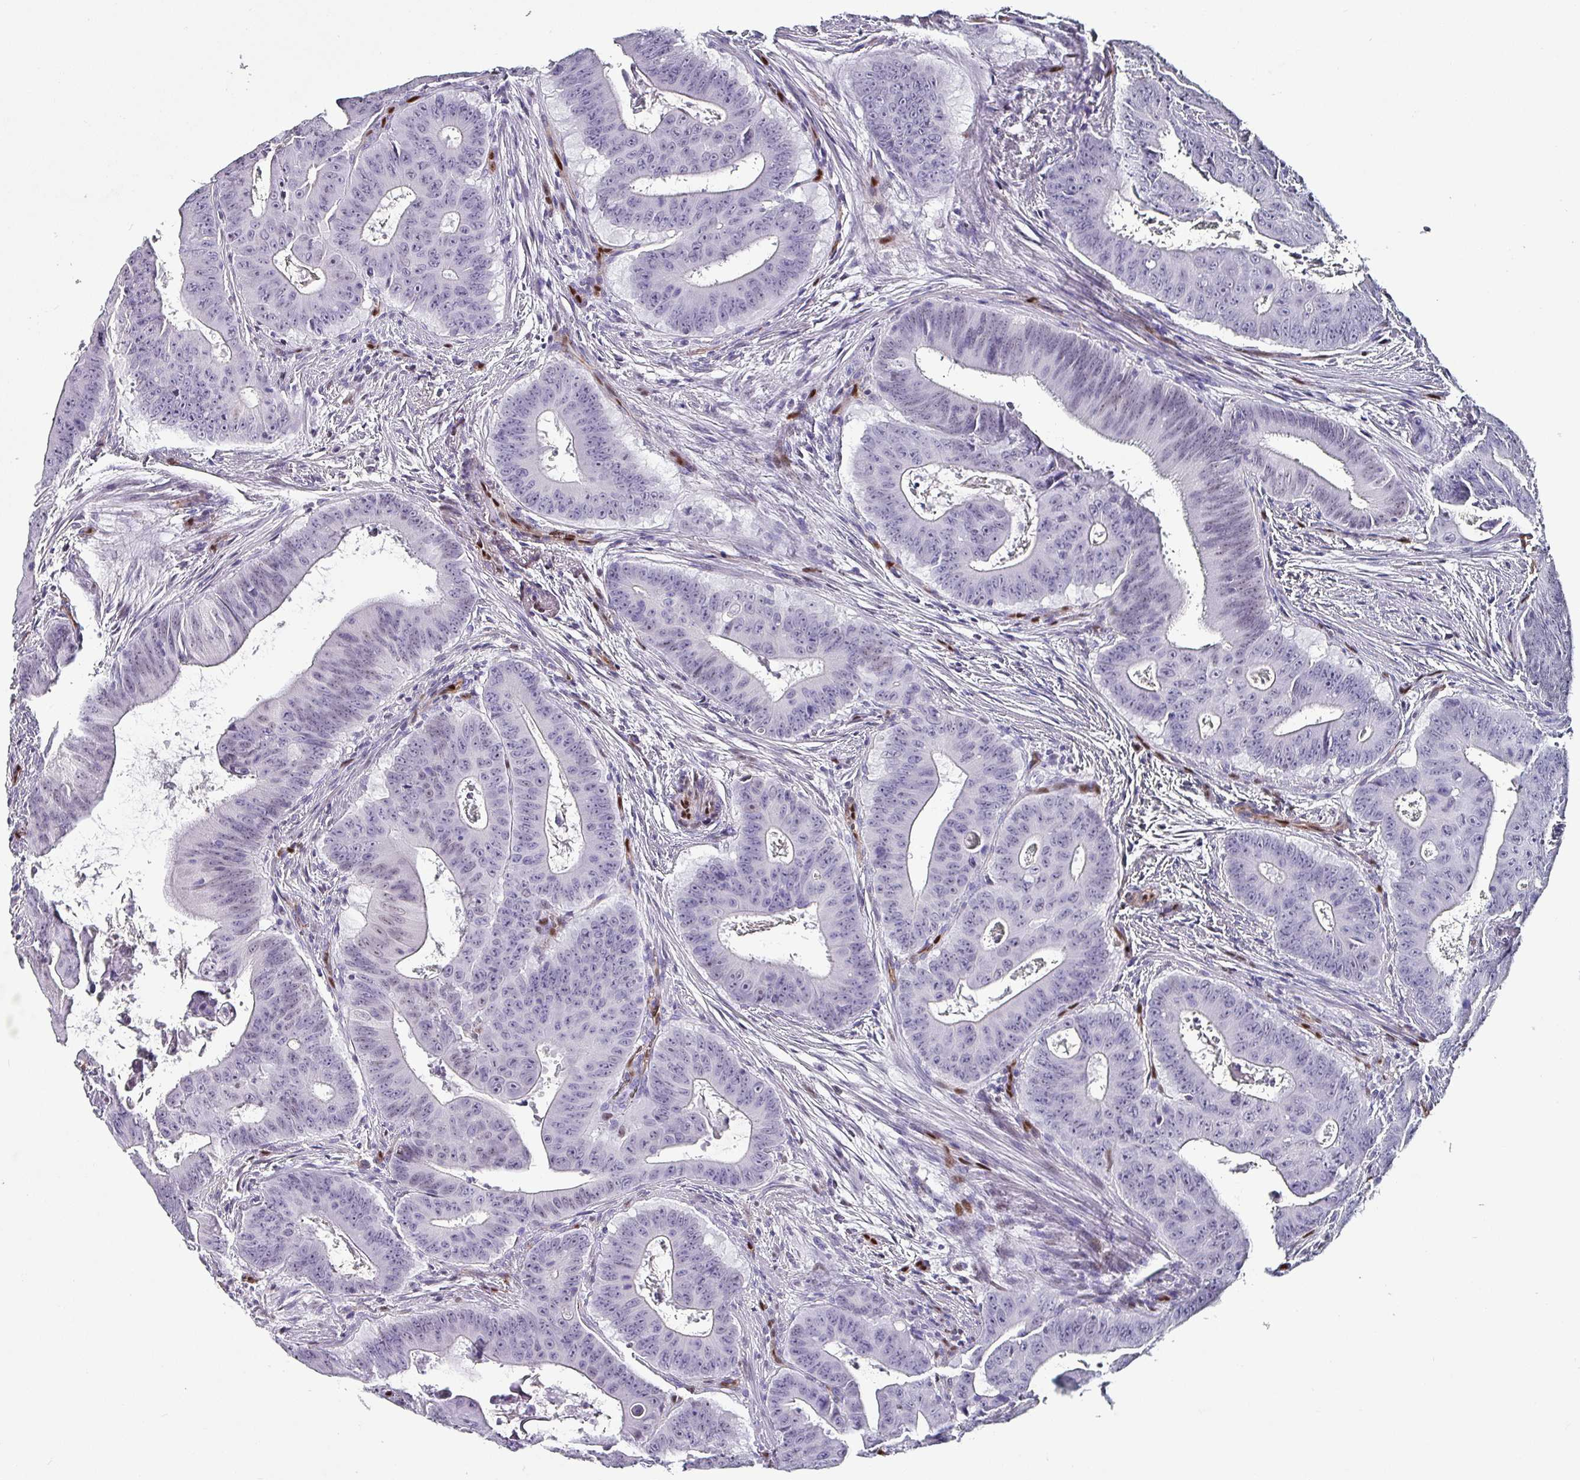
{"staining": {"intensity": "negative", "quantity": "none", "location": "none"}, "tissue": "colorectal cancer", "cell_type": "Tumor cells", "image_type": "cancer", "snomed": [{"axis": "morphology", "description": "Adenocarcinoma, NOS"}, {"axis": "topography", "description": "Rectum"}], "caption": "High power microscopy image of an immunohistochemistry (IHC) histopathology image of colorectal cancer, revealing no significant positivity in tumor cells.", "gene": "ZNF816-ZNF321P", "patient": {"sex": "female", "age": 75}}